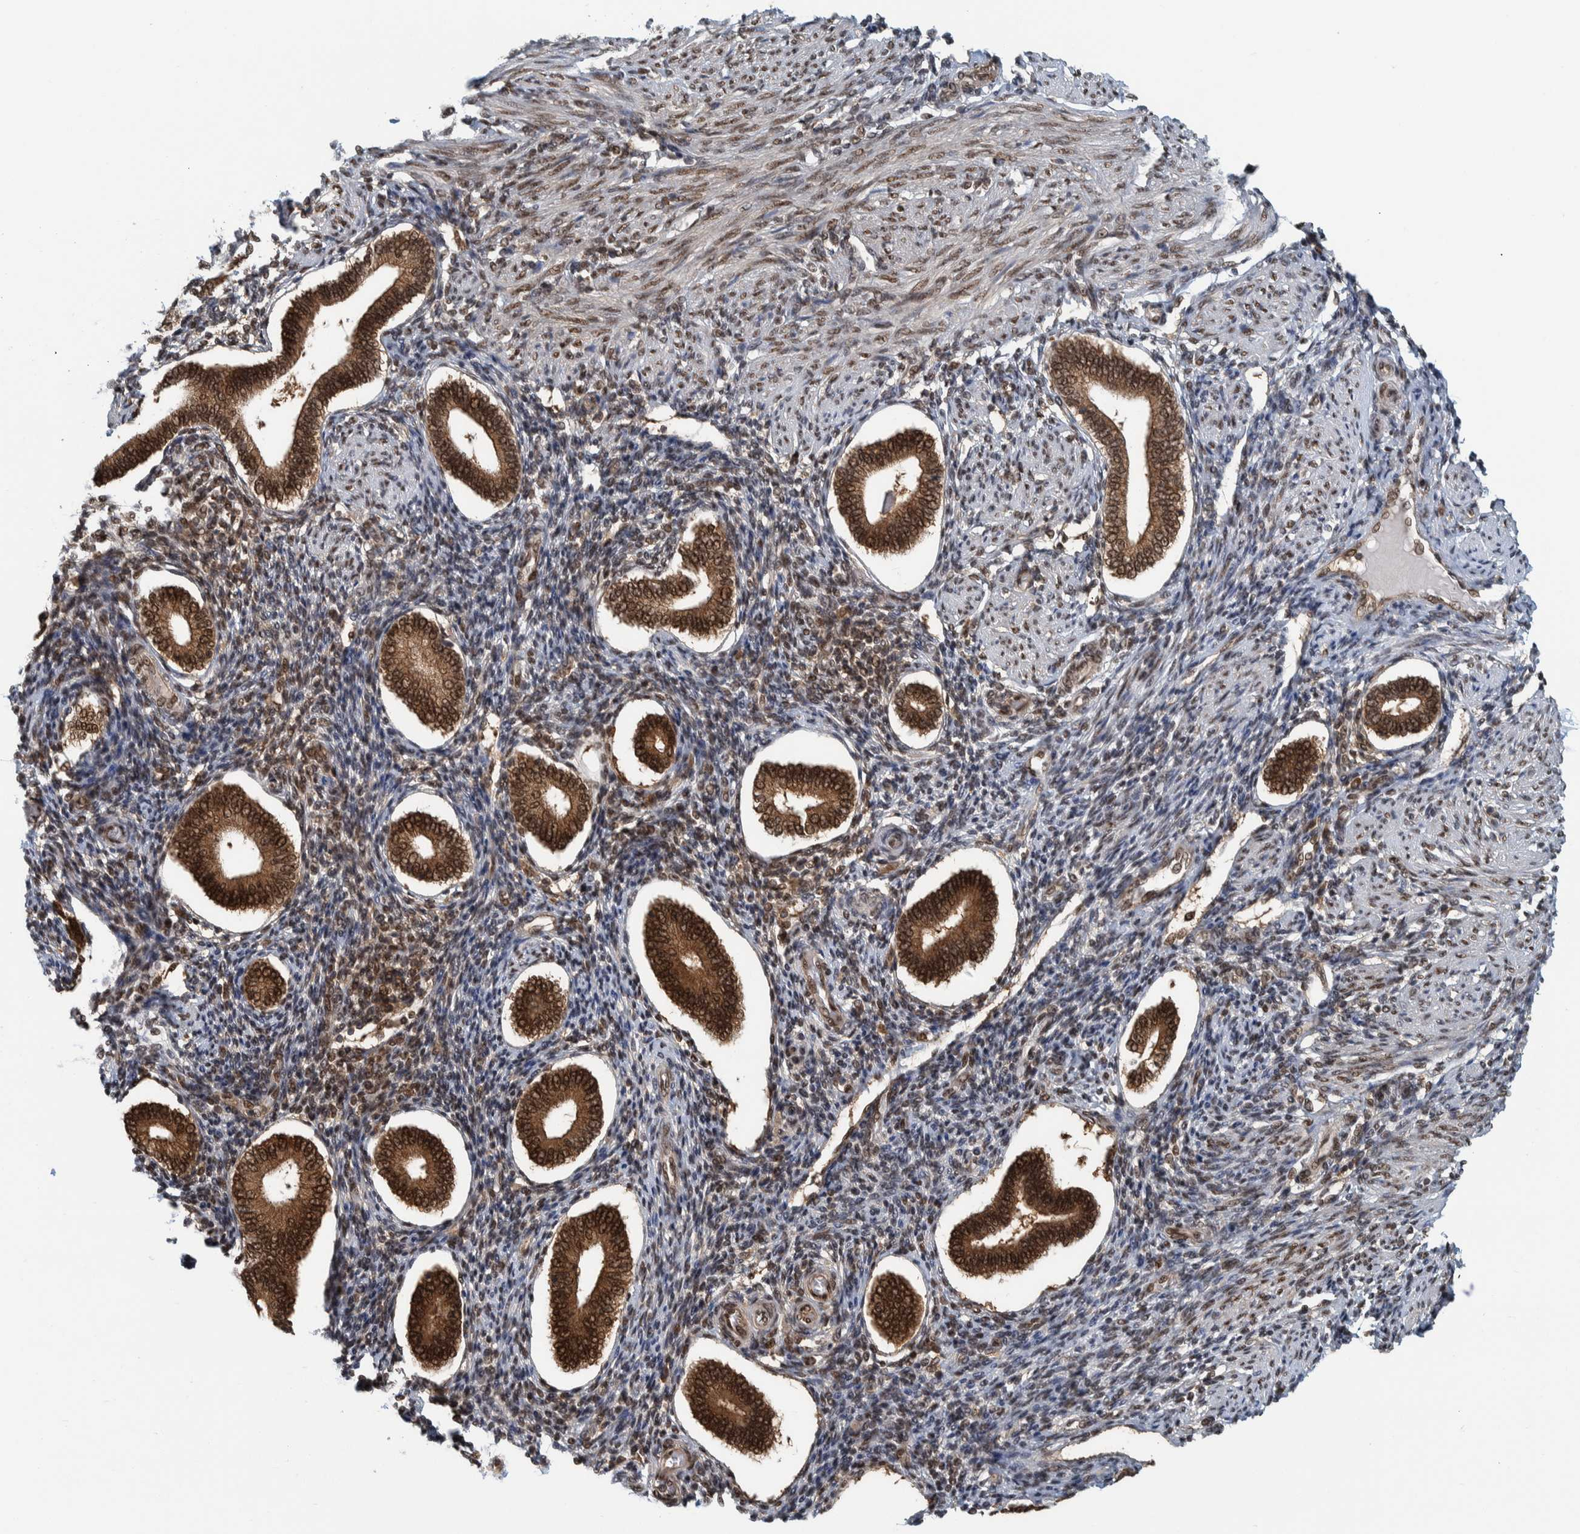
{"staining": {"intensity": "moderate", "quantity": "25%-75%", "location": "nuclear"}, "tissue": "endometrium", "cell_type": "Cells in endometrial stroma", "image_type": "normal", "snomed": [{"axis": "morphology", "description": "Normal tissue, NOS"}, {"axis": "topography", "description": "Endometrium"}], "caption": "Moderate nuclear staining is identified in about 25%-75% of cells in endometrial stroma in unremarkable endometrium.", "gene": "COPS3", "patient": {"sex": "female", "age": 42}}